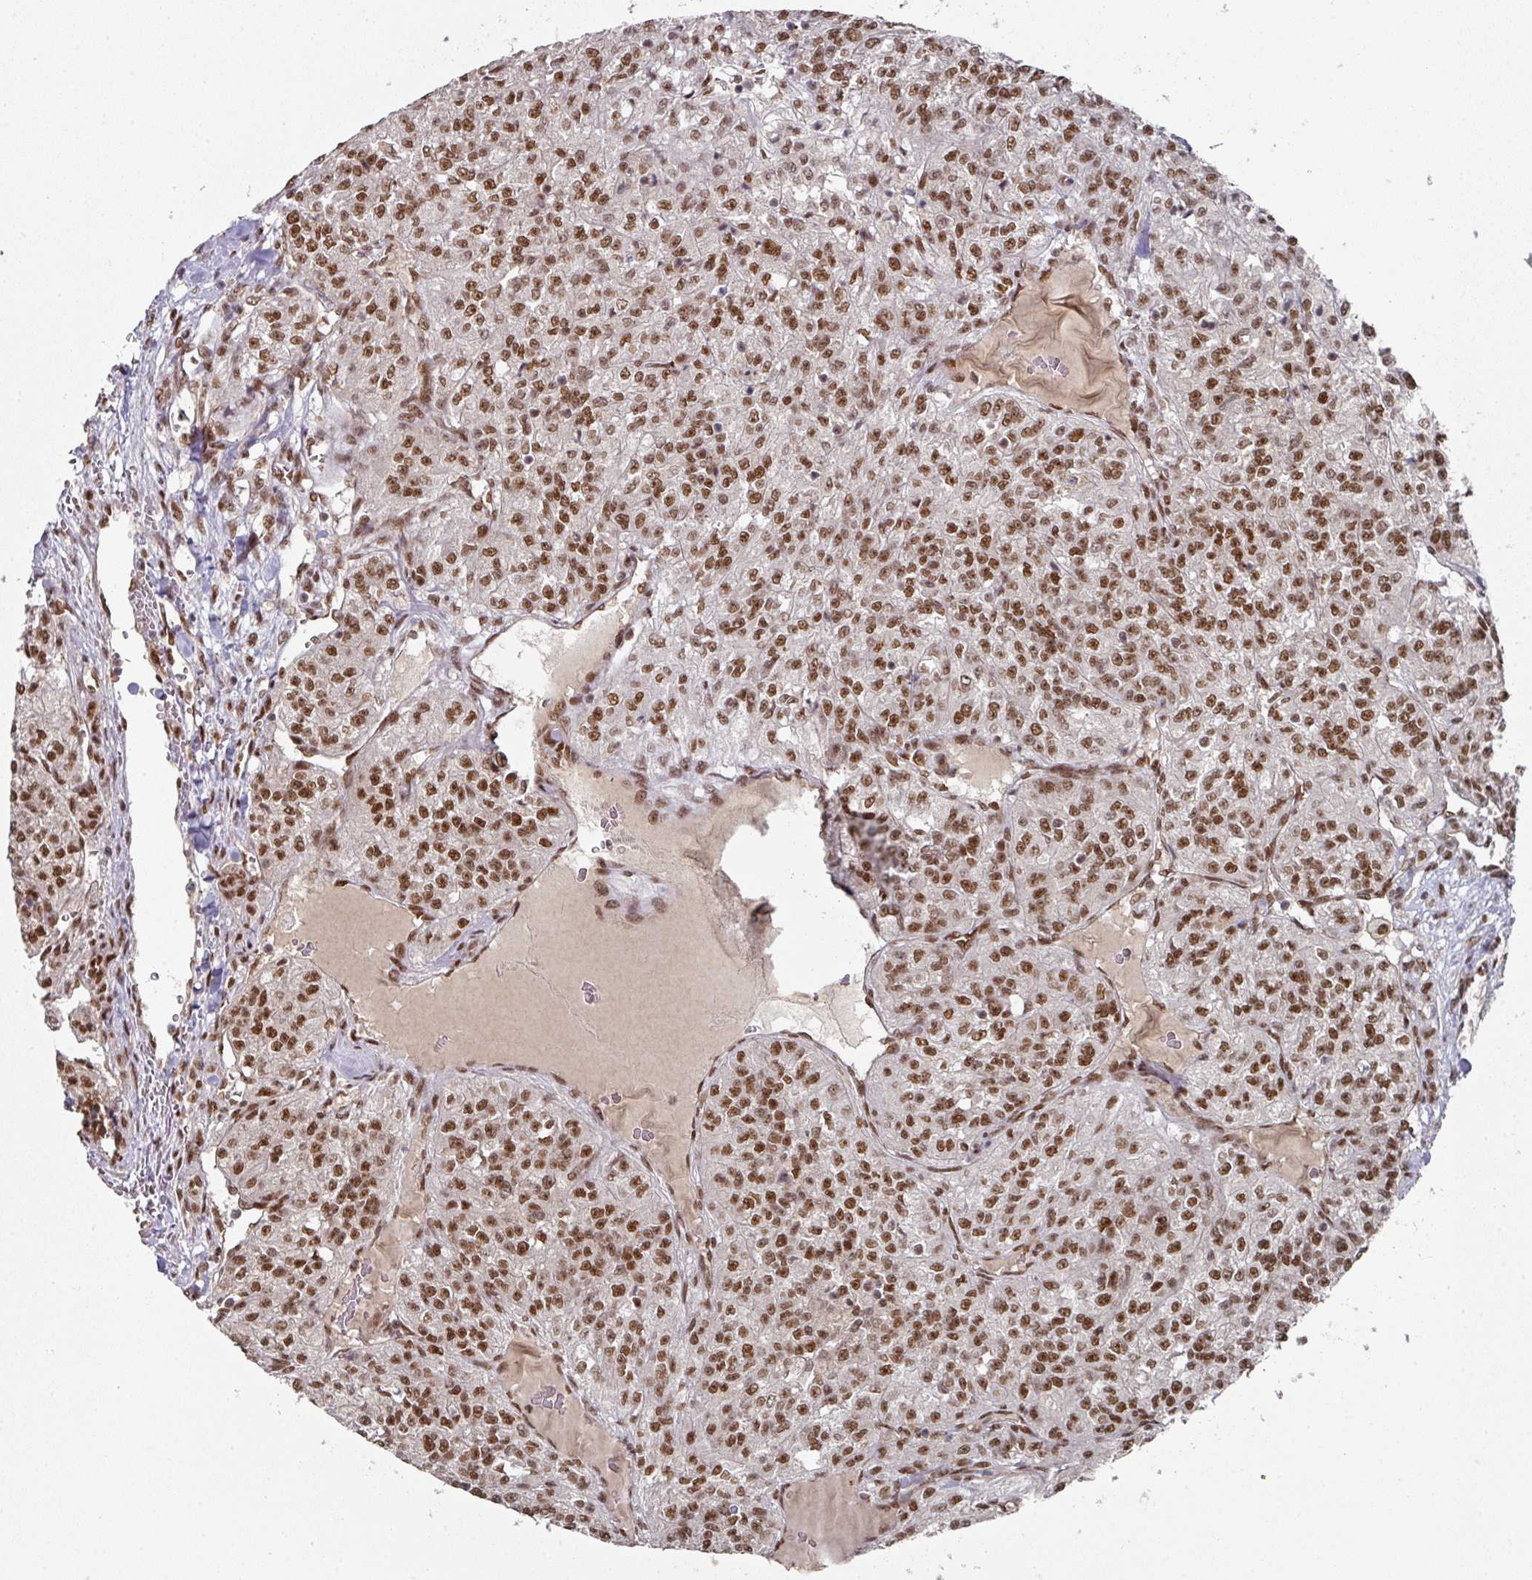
{"staining": {"intensity": "moderate", "quantity": ">75%", "location": "nuclear"}, "tissue": "renal cancer", "cell_type": "Tumor cells", "image_type": "cancer", "snomed": [{"axis": "morphology", "description": "Adenocarcinoma, NOS"}, {"axis": "topography", "description": "Kidney"}], "caption": "Renal adenocarcinoma was stained to show a protein in brown. There is medium levels of moderate nuclear positivity in about >75% of tumor cells. The protein is shown in brown color, while the nuclei are stained blue.", "gene": "MEPCE", "patient": {"sex": "female", "age": 63}}